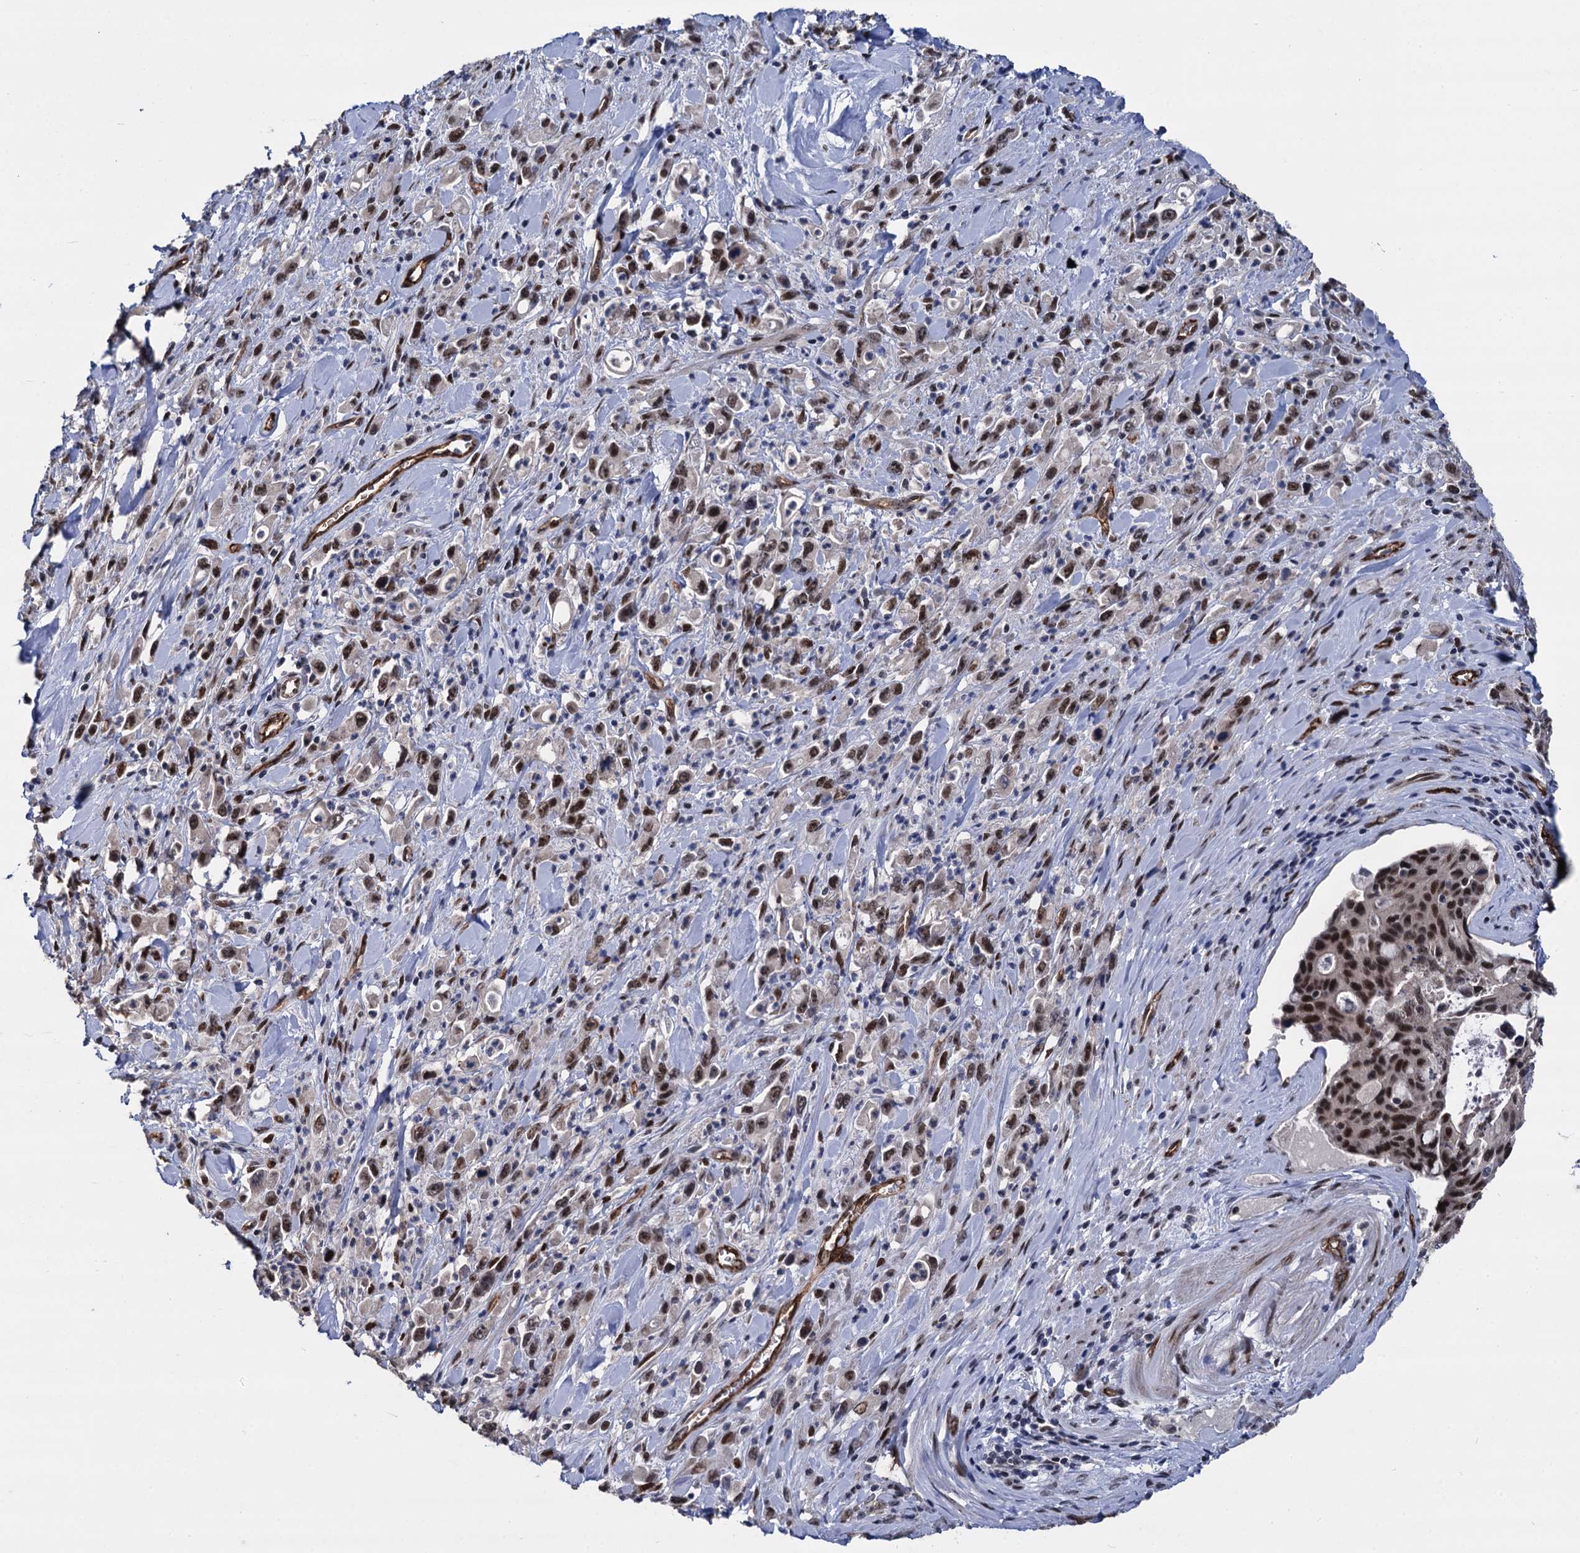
{"staining": {"intensity": "strong", "quantity": ">75%", "location": "nuclear"}, "tissue": "stomach cancer", "cell_type": "Tumor cells", "image_type": "cancer", "snomed": [{"axis": "morphology", "description": "Adenocarcinoma, NOS"}, {"axis": "topography", "description": "Stomach, lower"}], "caption": "Immunohistochemical staining of human stomach cancer demonstrates strong nuclear protein expression in about >75% of tumor cells.", "gene": "GALNT11", "patient": {"sex": "female", "age": 43}}